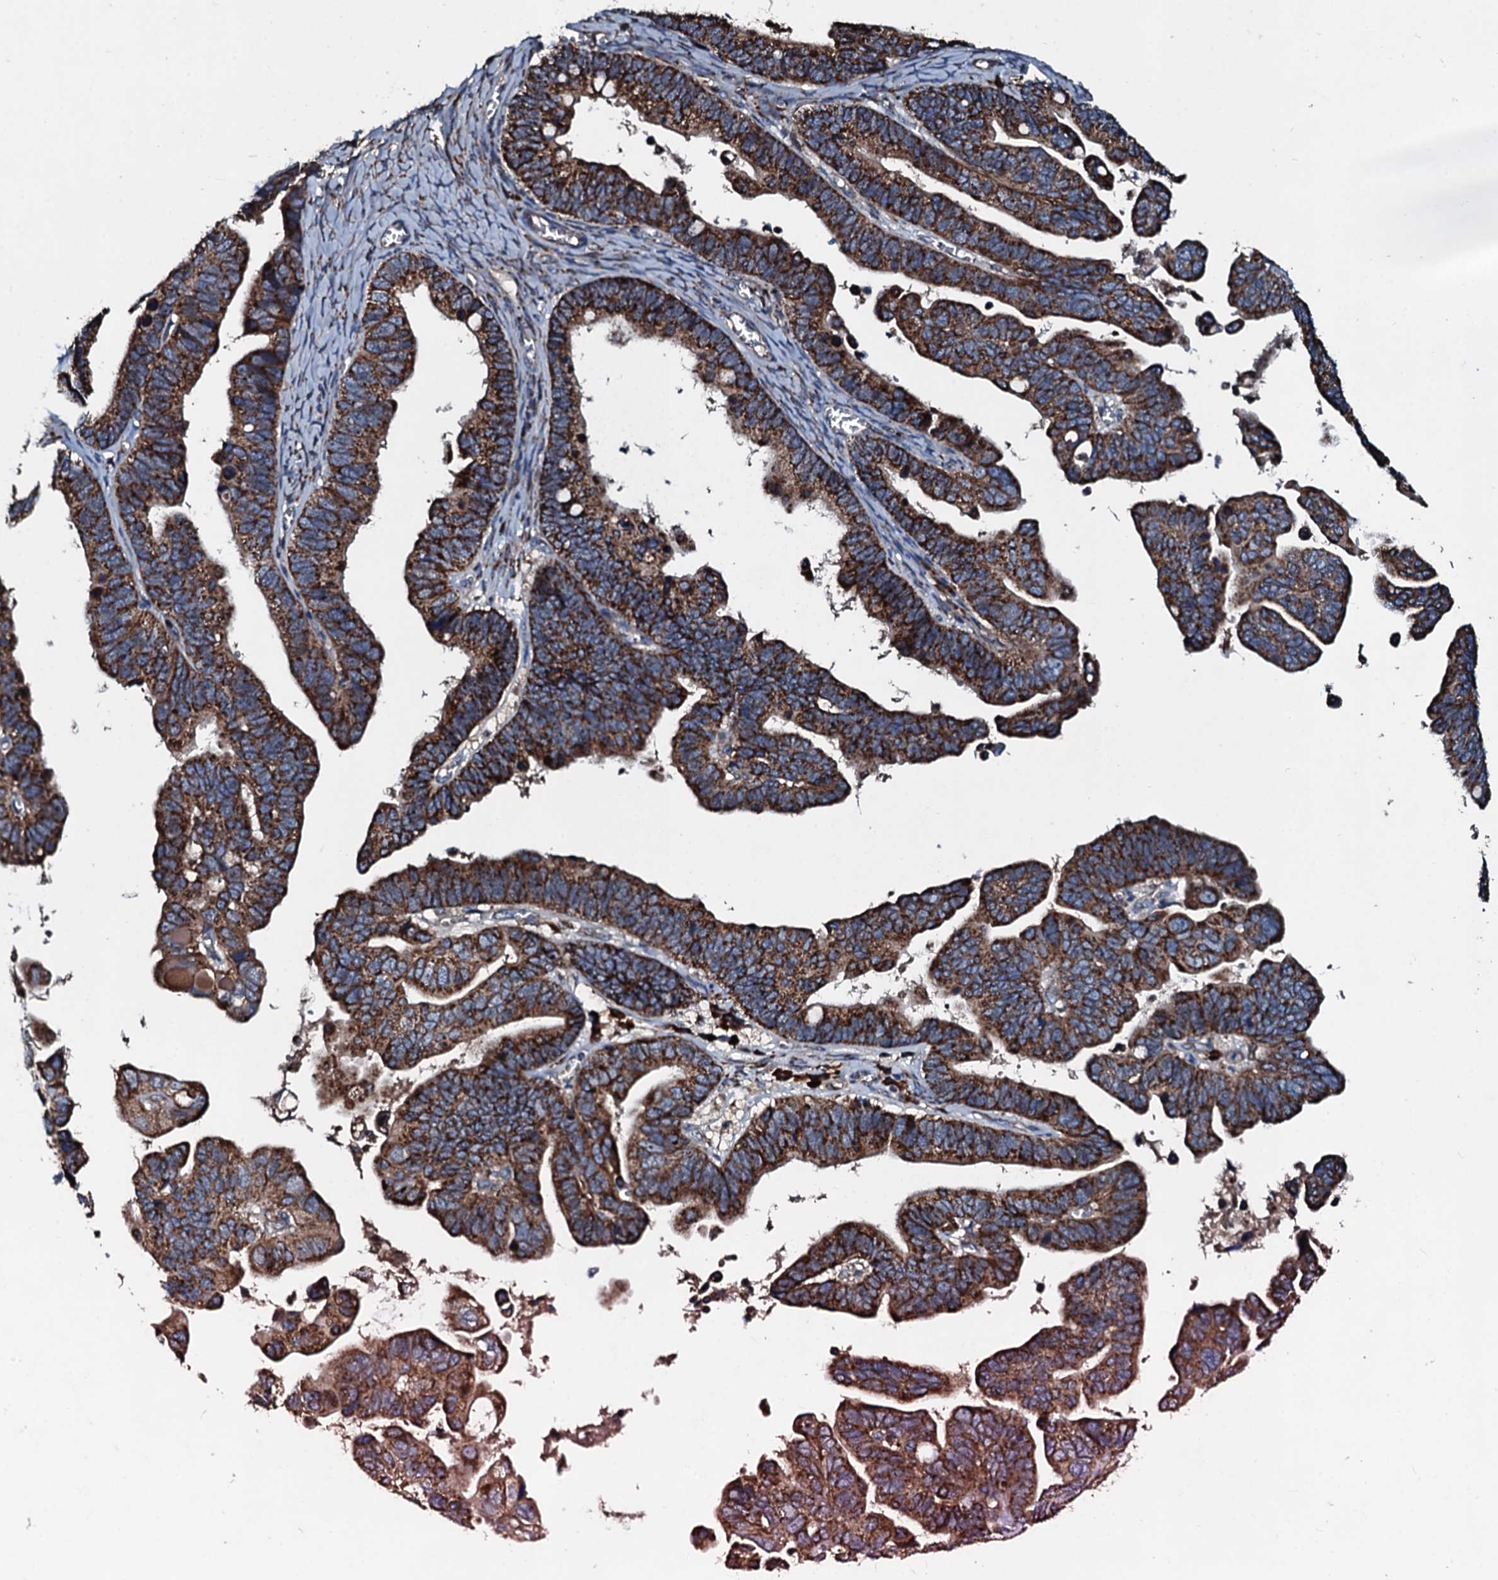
{"staining": {"intensity": "strong", "quantity": ">75%", "location": "cytoplasmic/membranous"}, "tissue": "ovarian cancer", "cell_type": "Tumor cells", "image_type": "cancer", "snomed": [{"axis": "morphology", "description": "Cystadenocarcinoma, serous, NOS"}, {"axis": "topography", "description": "Ovary"}], "caption": "Protein expression analysis of human ovarian cancer (serous cystadenocarcinoma) reveals strong cytoplasmic/membranous staining in approximately >75% of tumor cells.", "gene": "ACSS3", "patient": {"sex": "female", "age": 56}}